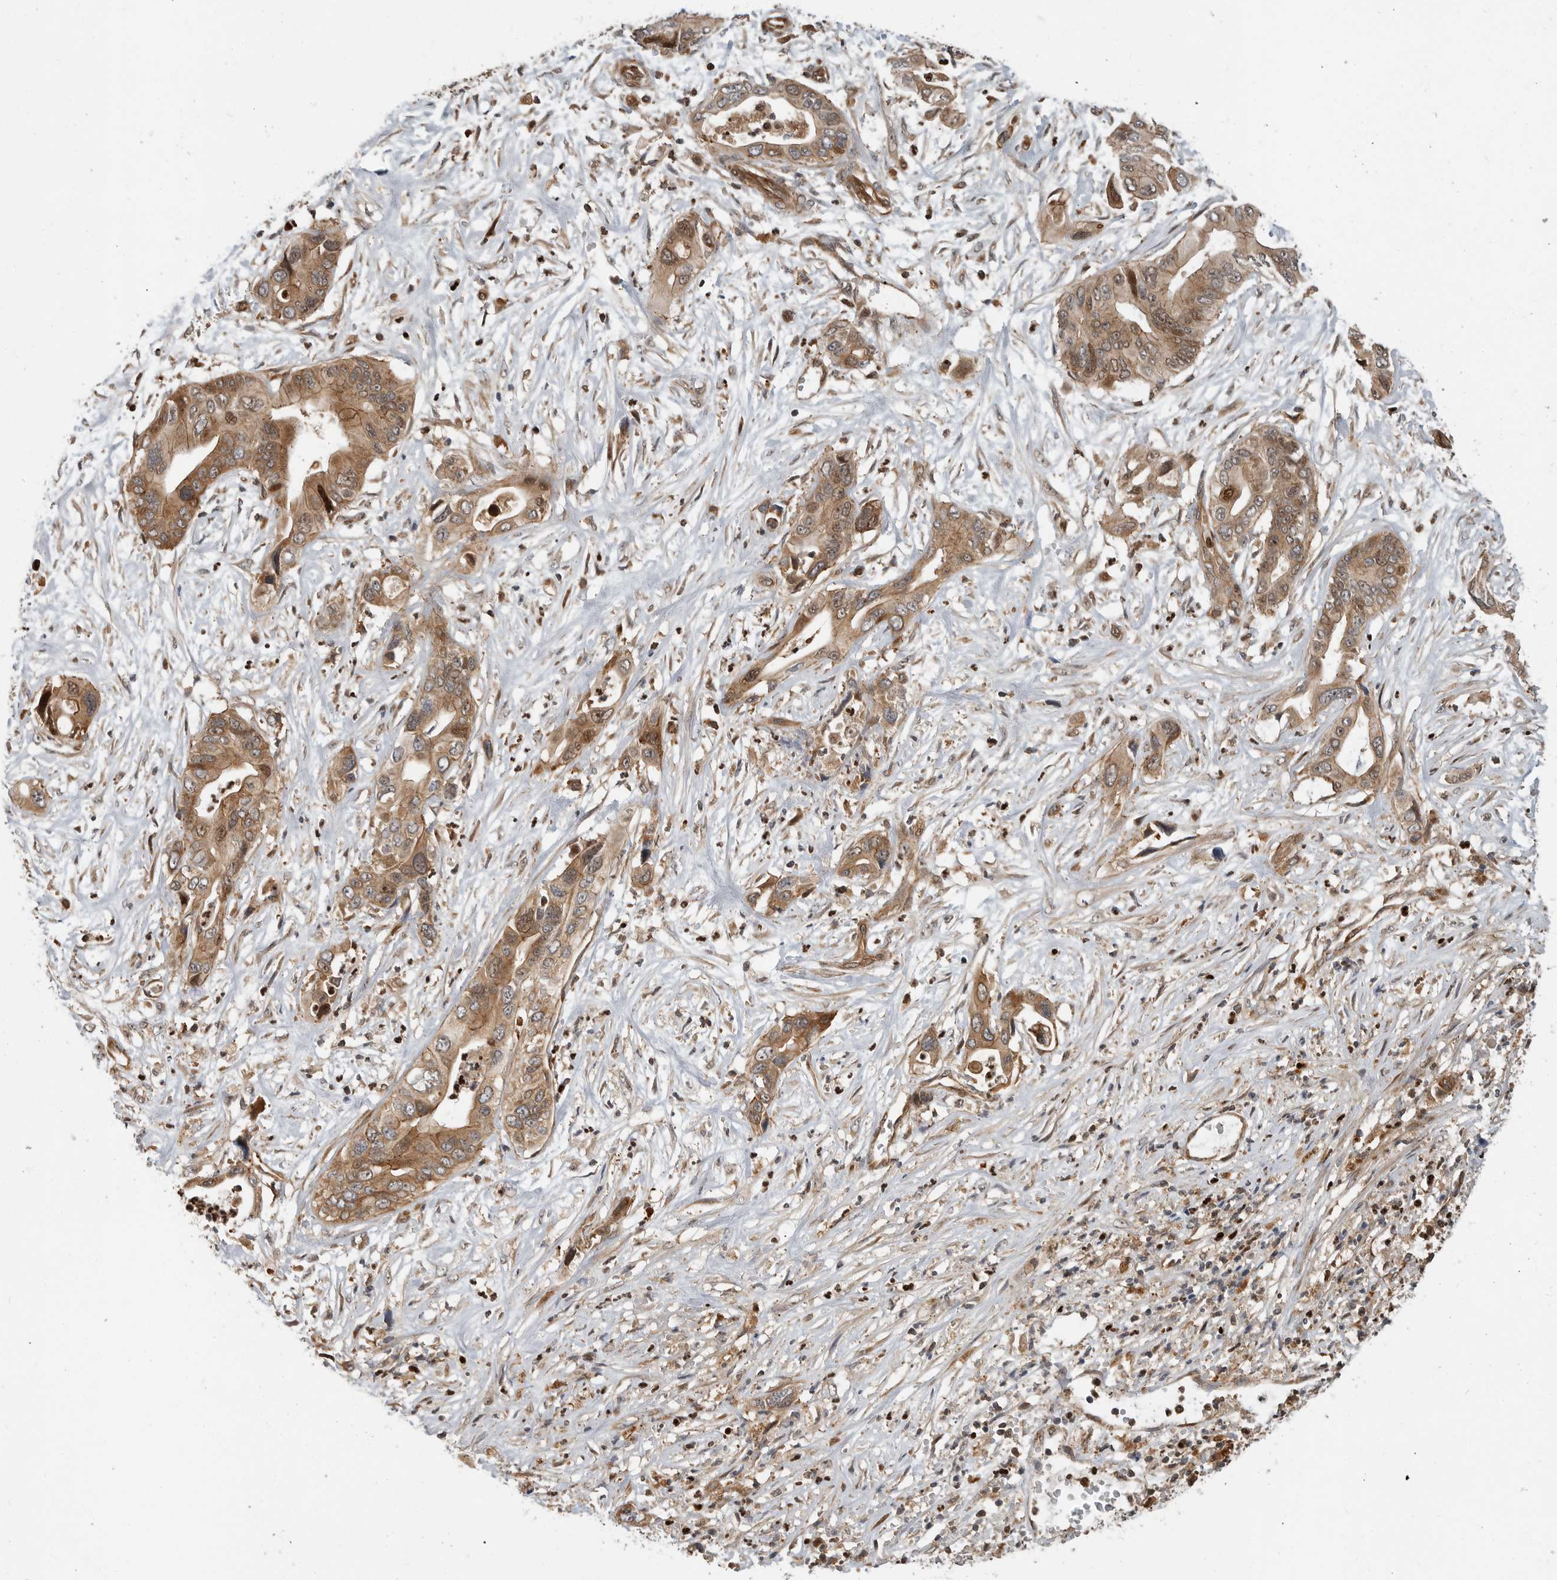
{"staining": {"intensity": "moderate", "quantity": ">75%", "location": "cytoplasmic/membranous,nuclear"}, "tissue": "pancreatic cancer", "cell_type": "Tumor cells", "image_type": "cancer", "snomed": [{"axis": "morphology", "description": "Adenocarcinoma, NOS"}, {"axis": "topography", "description": "Pancreas"}], "caption": "Protein expression analysis of pancreatic cancer demonstrates moderate cytoplasmic/membranous and nuclear staining in approximately >75% of tumor cells. (brown staining indicates protein expression, while blue staining denotes nuclei).", "gene": "STRAP", "patient": {"sex": "male", "age": 66}}